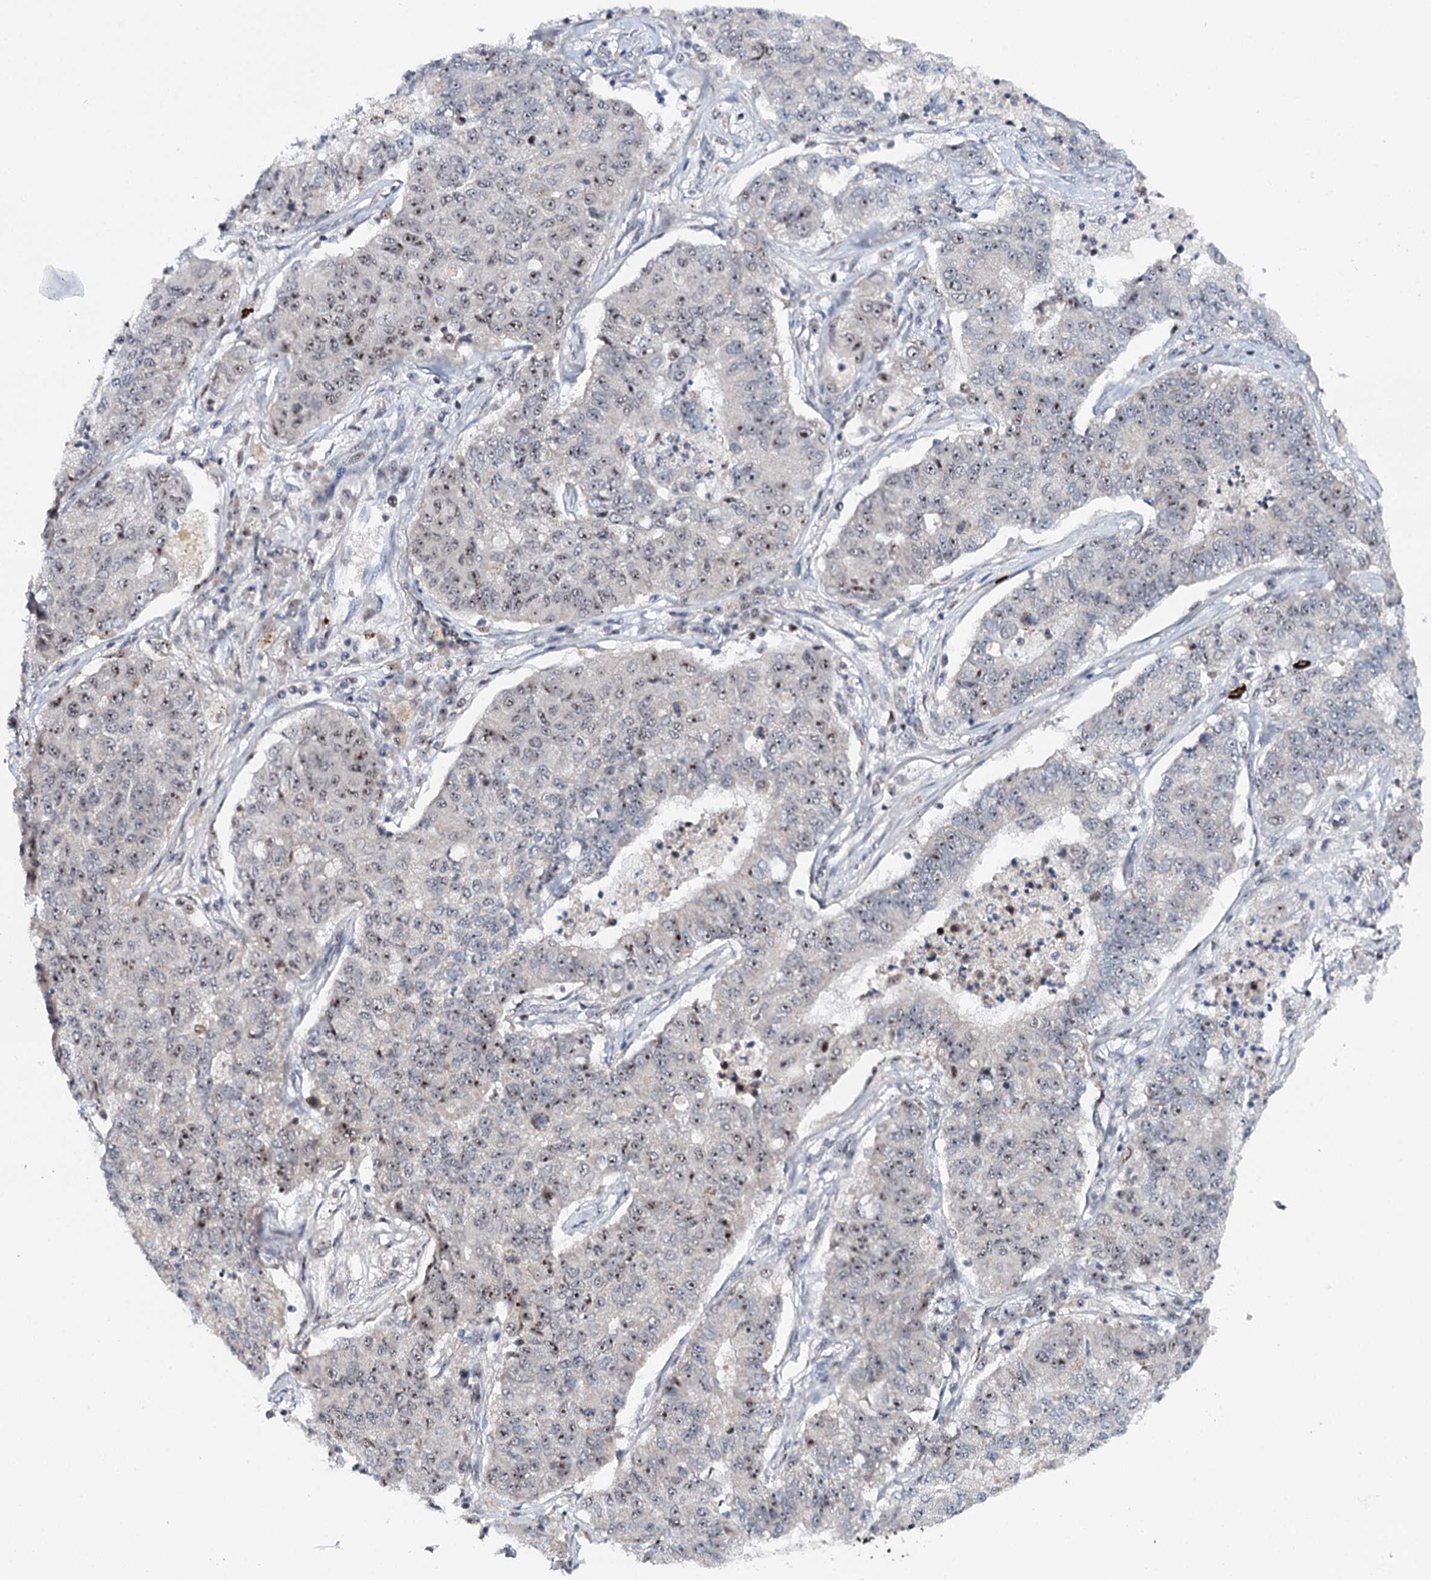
{"staining": {"intensity": "moderate", "quantity": "25%-75%", "location": "nuclear"}, "tissue": "lung cancer", "cell_type": "Tumor cells", "image_type": "cancer", "snomed": [{"axis": "morphology", "description": "Squamous cell carcinoma, NOS"}, {"axis": "topography", "description": "Lung"}], "caption": "Human lung squamous cell carcinoma stained for a protein (brown) exhibits moderate nuclear positive expression in approximately 25%-75% of tumor cells.", "gene": "BUD13", "patient": {"sex": "male", "age": 74}}